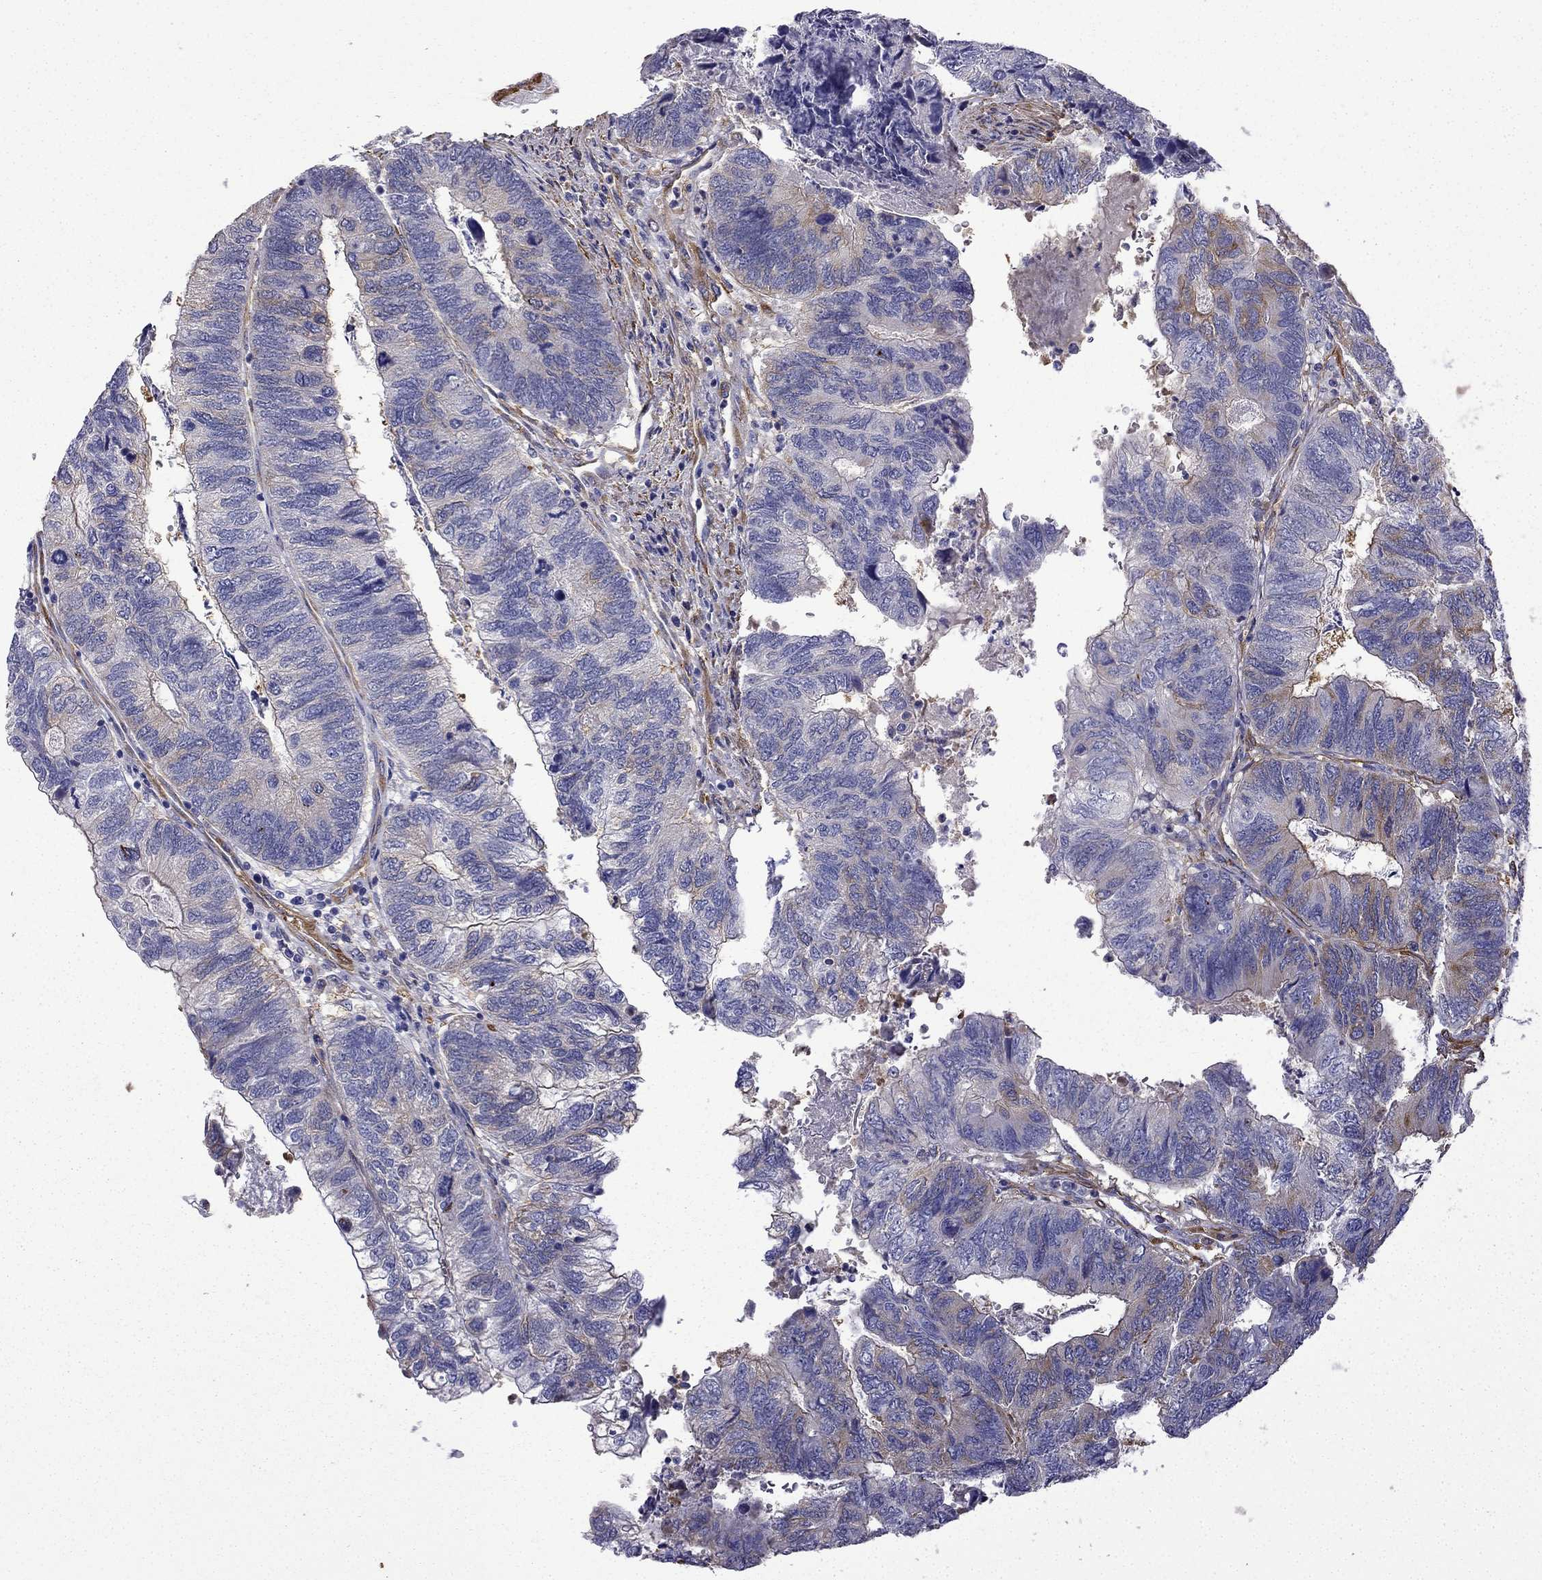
{"staining": {"intensity": "moderate", "quantity": "25%-75%", "location": "cytoplasmic/membranous"}, "tissue": "colorectal cancer", "cell_type": "Tumor cells", "image_type": "cancer", "snomed": [{"axis": "morphology", "description": "Adenocarcinoma, NOS"}, {"axis": "topography", "description": "Colon"}], "caption": "A high-resolution histopathology image shows IHC staining of adenocarcinoma (colorectal), which displays moderate cytoplasmic/membranous positivity in about 25%-75% of tumor cells.", "gene": "MAP4", "patient": {"sex": "female", "age": 67}}